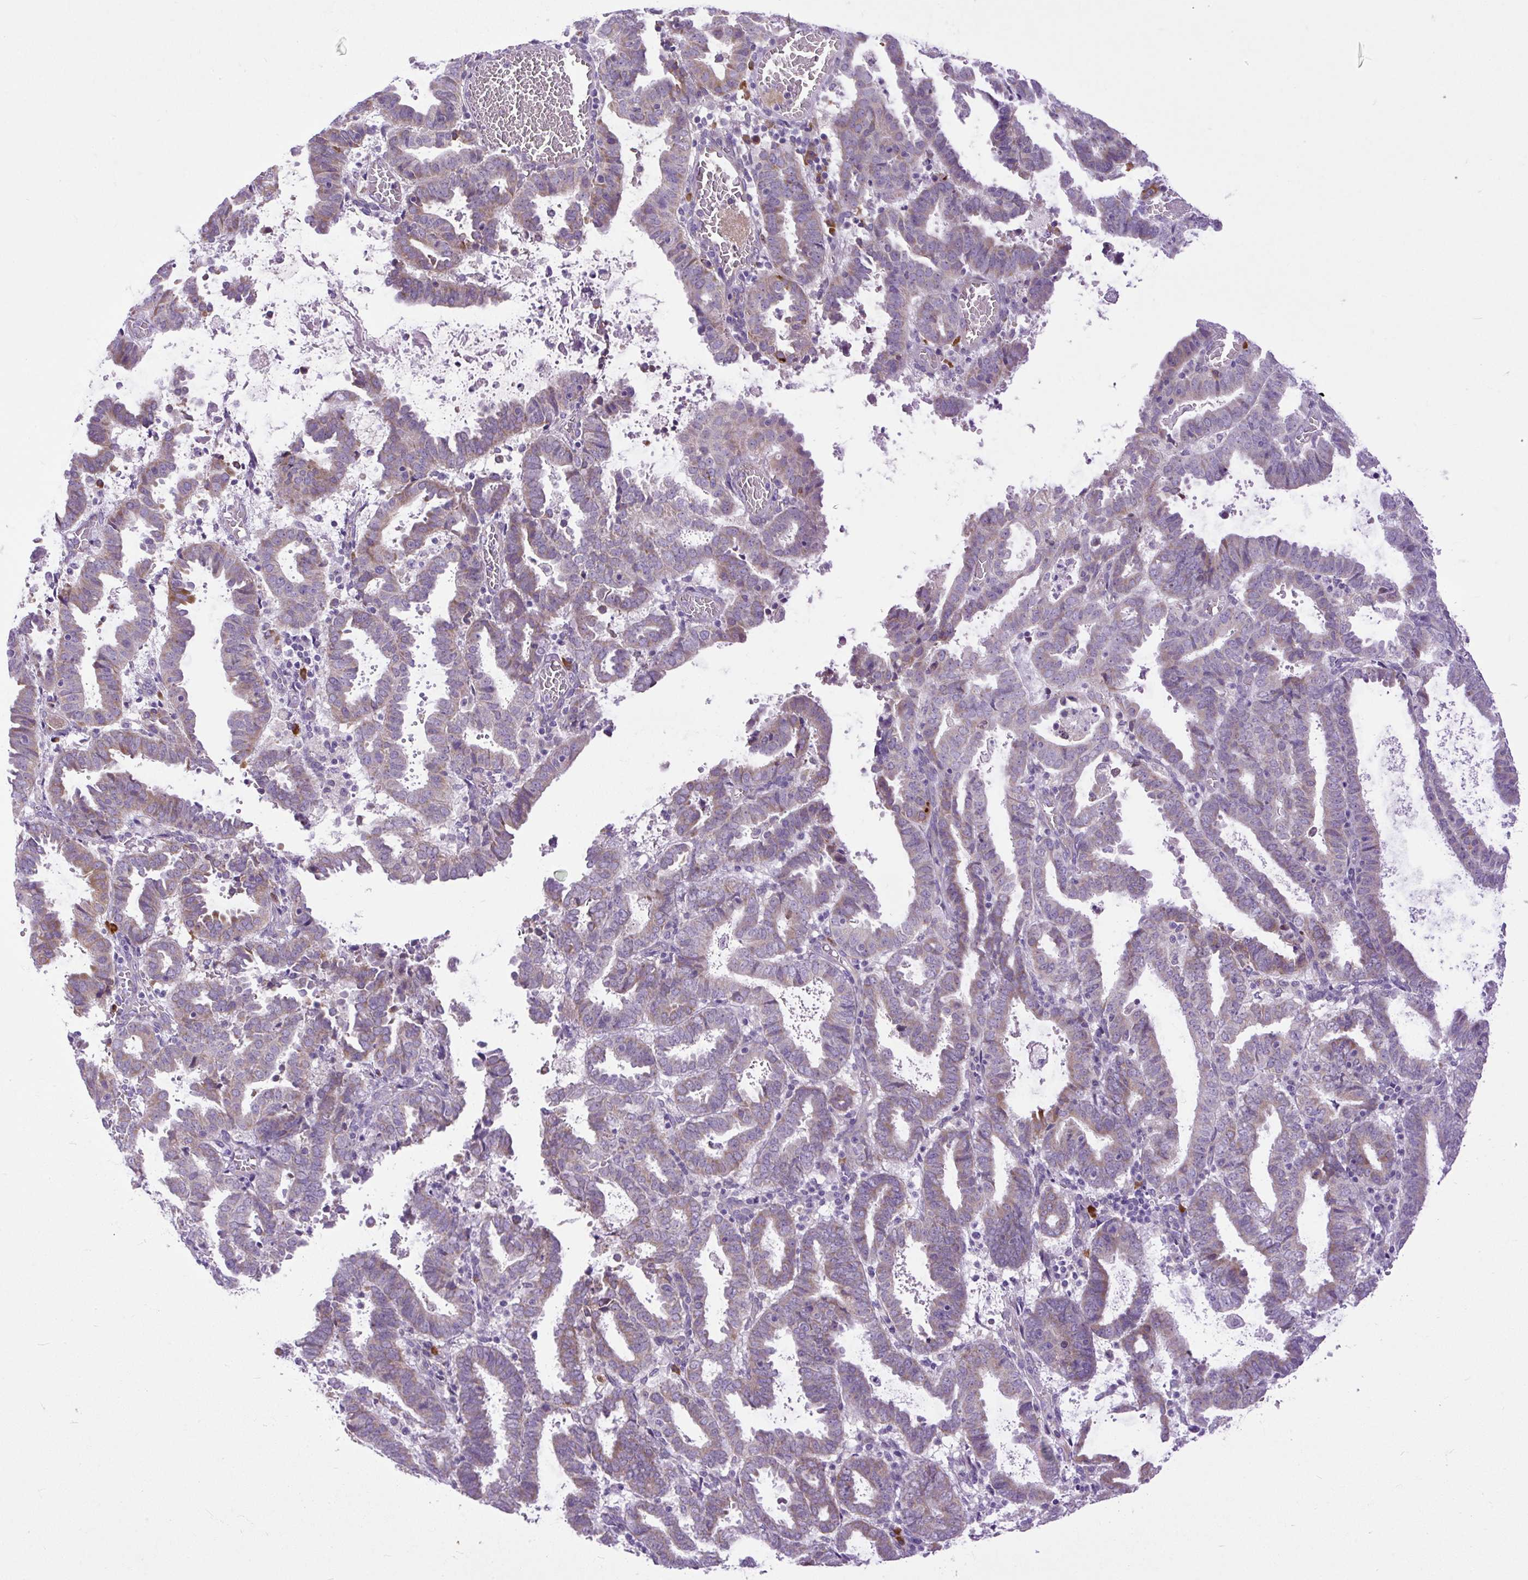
{"staining": {"intensity": "weak", "quantity": "25%-75%", "location": "cytoplasmic/membranous"}, "tissue": "endometrial cancer", "cell_type": "Tumor cells", "image_type": "cancer", "snomed": [{"axis": "morphology", "description": "Adenocarcinoma, NOS"}, {"axis": "topography", "description": "Uterus"}], "caption": "Protein analysis of endometrial cancer (adenocarcinoma) tissue reveals weak cytoplasmic/membranous positivity in approximately 25%-75% of tumor cells. (IHC, brightfield microscopy, high magnification).", "gene": "SYBU", "patient": {"sex": "female", "age": 83}}